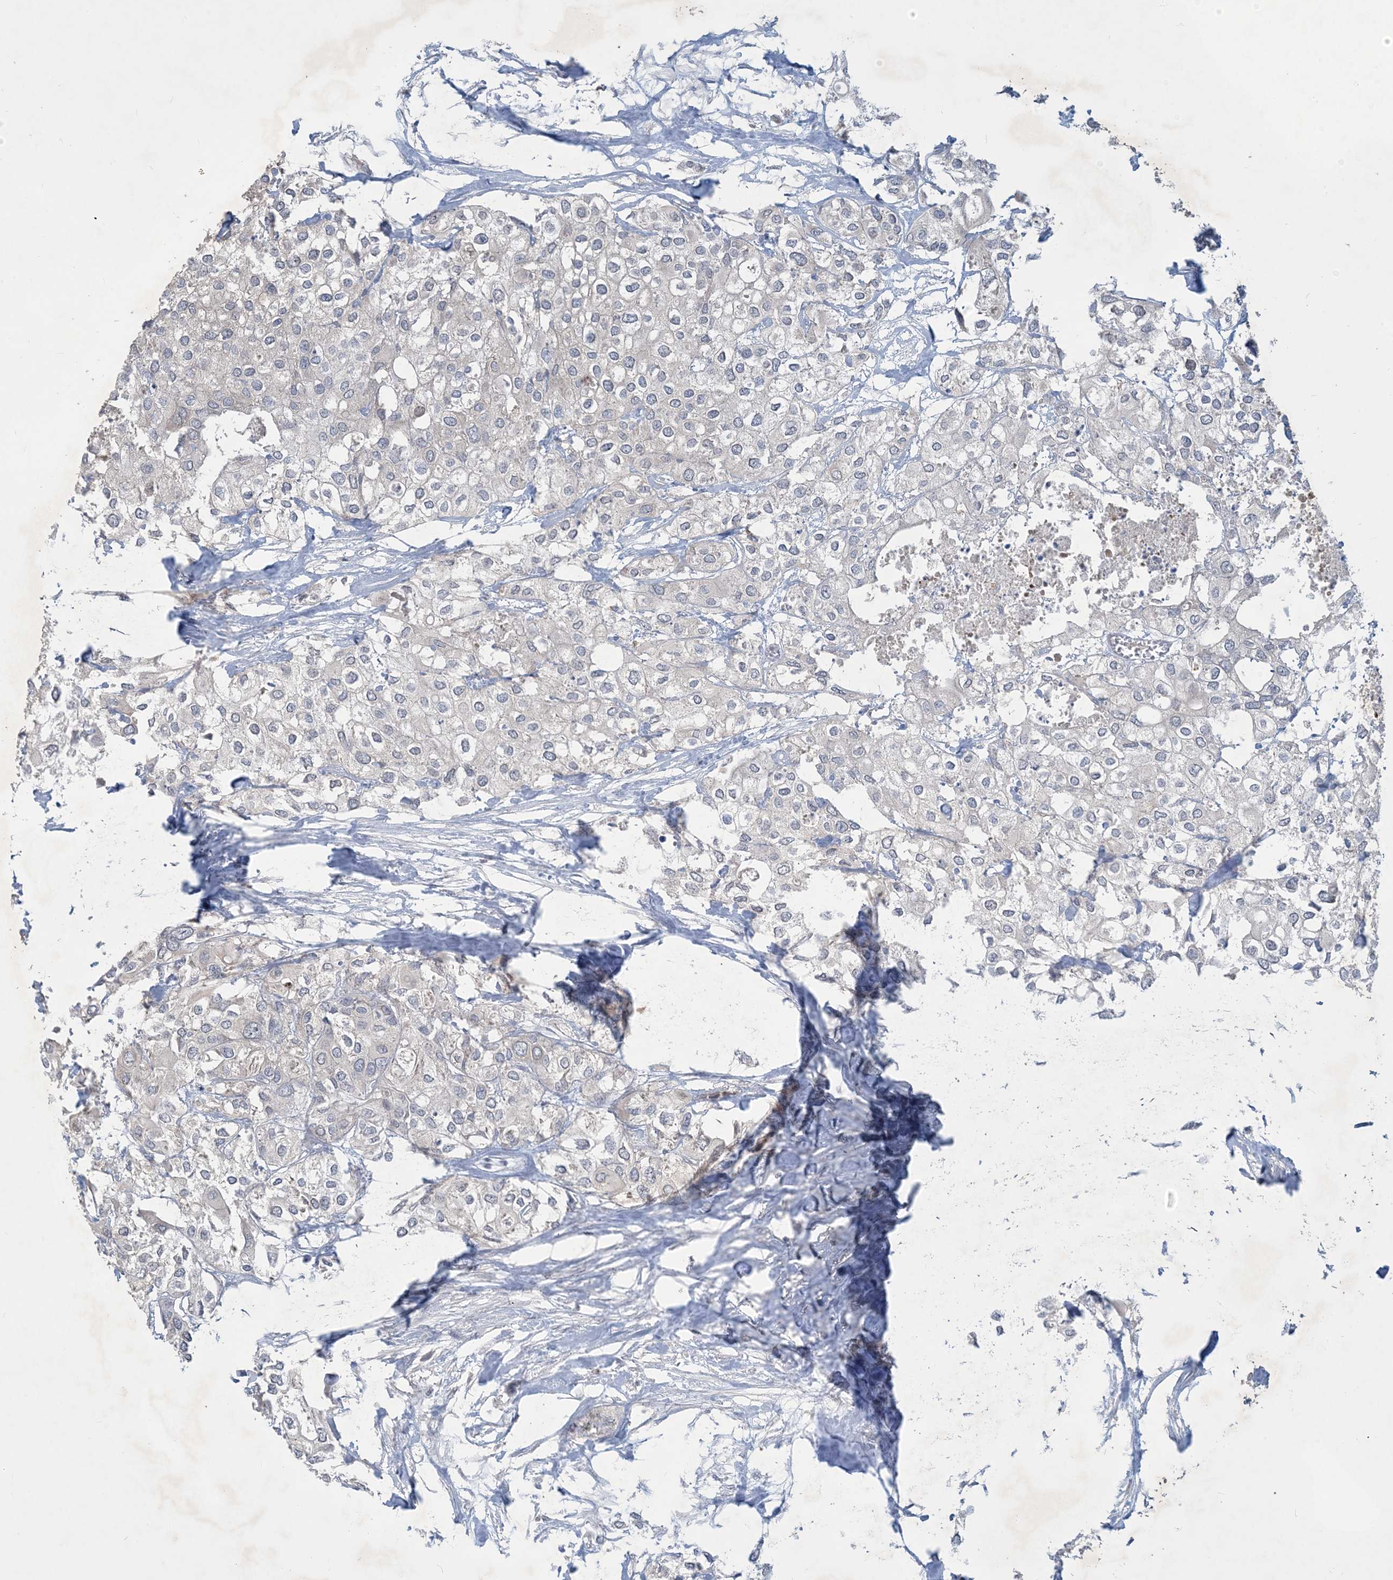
{"staining": {"intensity": "negative", "quantity": "none", "location": "none"}, "tissue": "urothelial cancer", "cell_type": "Tumor cells", "image_type": "cancer", "snomed": [{"axis": "morphology", "description": "Urothelial carcinoma, High grade"}, {"axis": "topography", "description": "Urinary bladder"}], "caption": "Urothelial cancer stained for a protein using immunohistochemistry (IHC) exhibits no staining tumor cells.", "gene": "CDS1", "patient": {"sex": "male", "age": 64}}